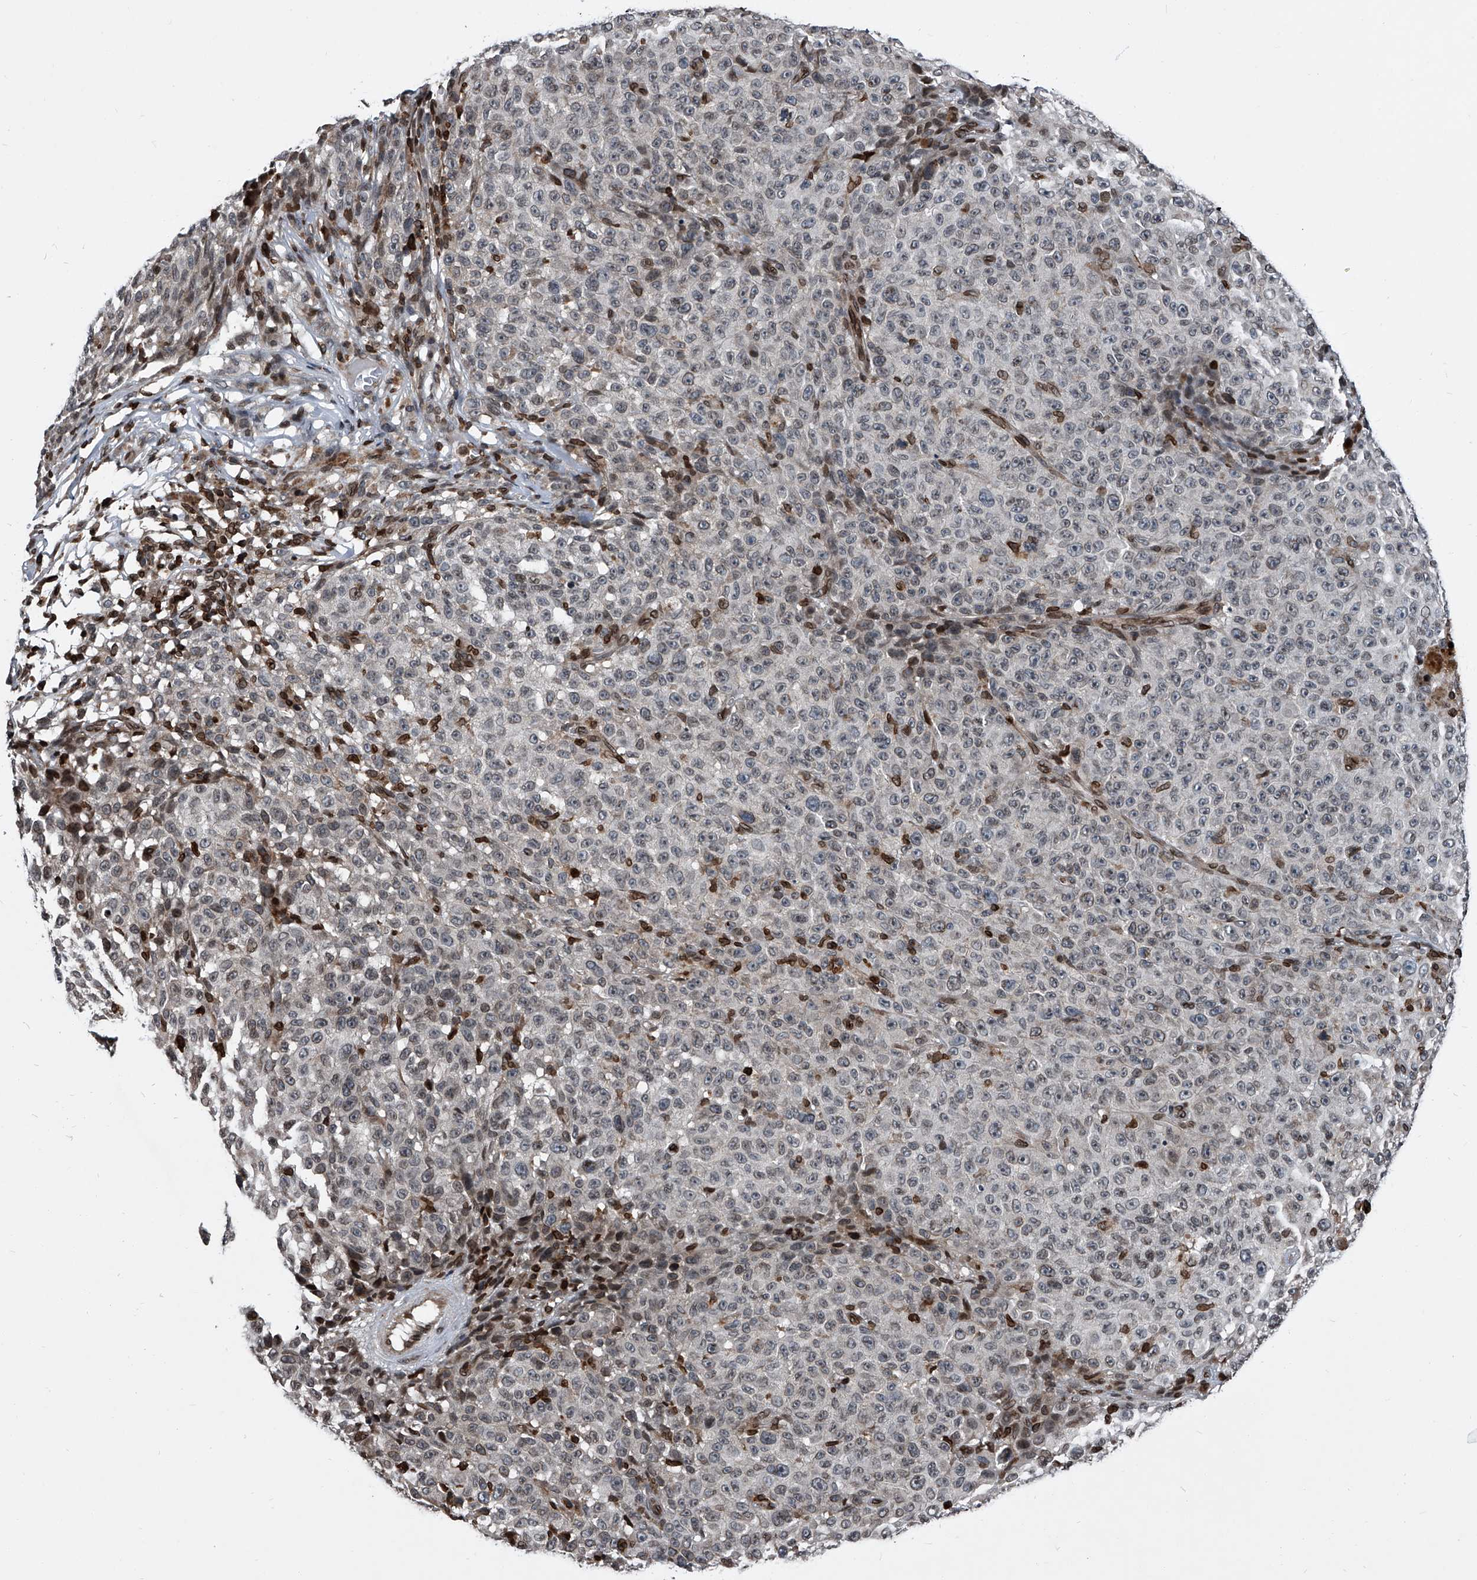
{"staining": {"intensity": "negative", "quantity": "none", "location": "none"}, "tissue": "melanoma", "cell_type": "Tumor cells", "image_type": "cancer", "snomed": [{"axis": "morphology", "description": "Malignant melanoma, NOS"}, {"axis": "topography", "description": "Skin"}], "caption": "The immunohistochemistry image has no significant positivity in tumor cells of malignant melanoma tissue.", "gene": "PHF20", "patient": {"sex": "female", "age": 82}}